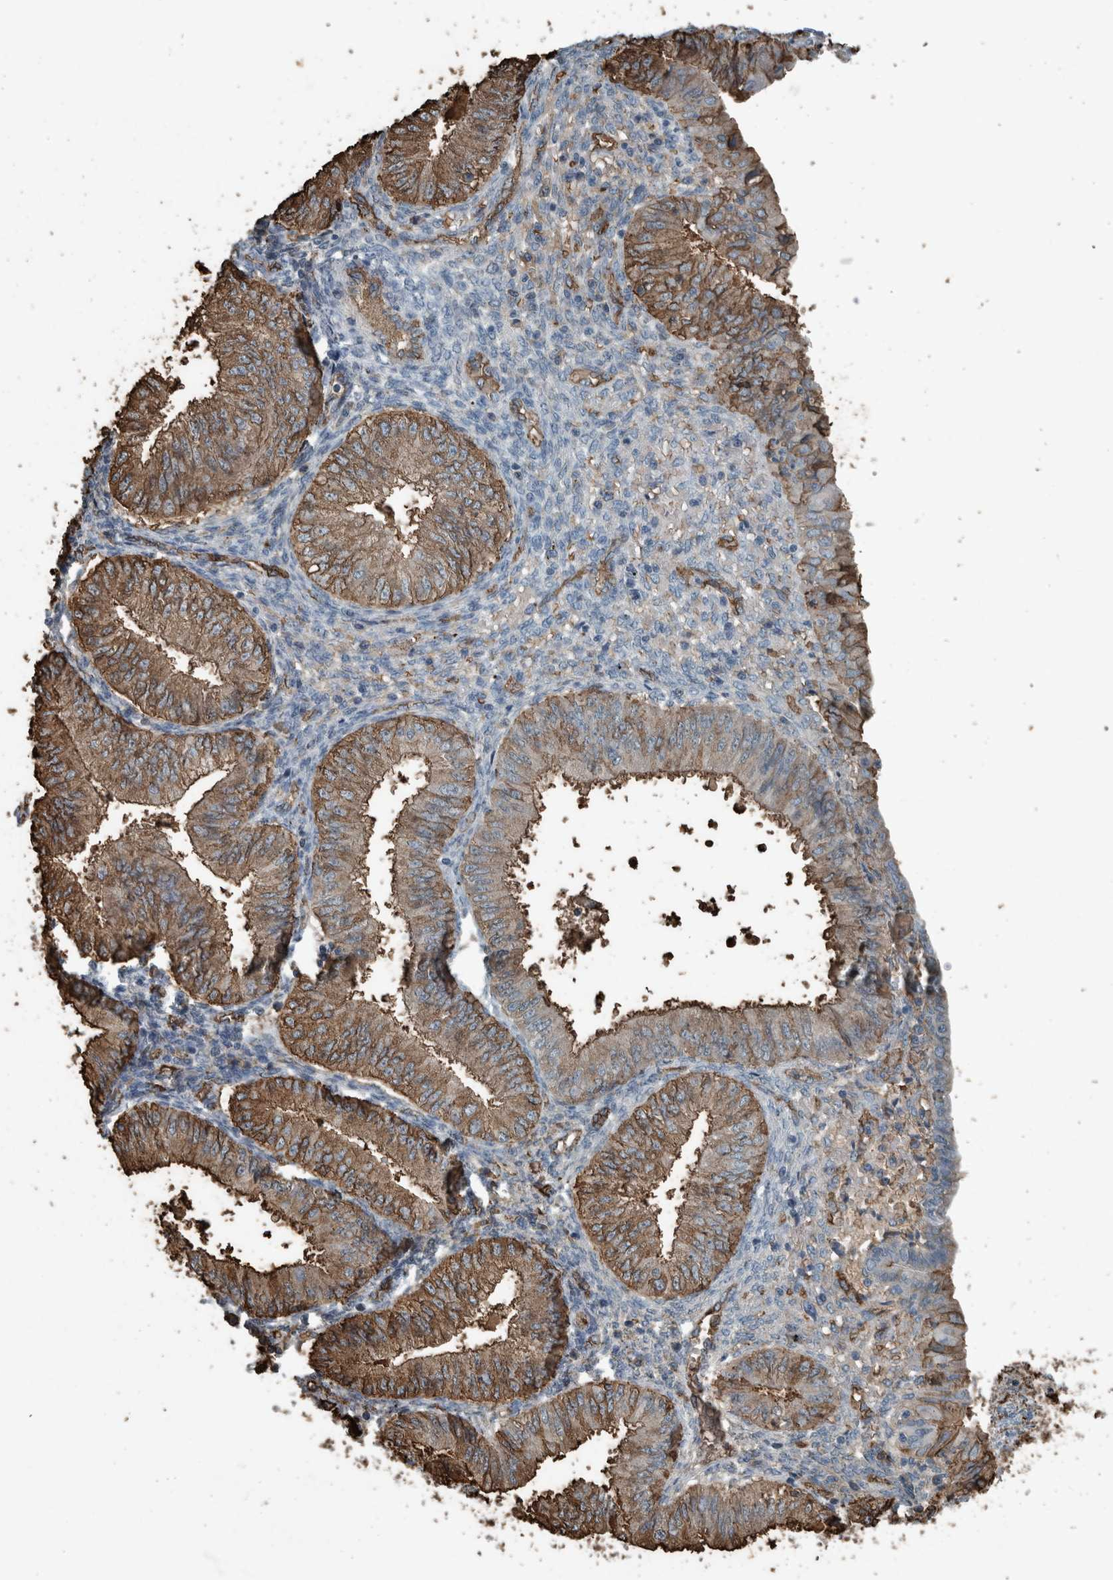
{"staining": {"intensity": "moderate", "quantity": ">75%", "location": "cytoplasmic/membranous"}, "tissue": "endometrial cancer", "cell_type": "Tumor cells", "image_type": "cancer", "snomed": [{"axis": "morphology", "description": "Normal tissue, NOS"}, {"axis": "morphology", "description": "Adenocarcinoma, NOS"}, {"axis": "topography", "description": "Endometrium"}], "caption": "Brown immunohistochemical staining in human adenocarcinoma (endometrial) displays moderate cytoplasmic/membranous staining in approximately >75% of tumor cells. The staining was performed using DAB (3,3'-diaminobenzidine) to visualize the protein expression in brown, while the nuclei were stained in blue with hematoxylin (Magnification: 20x).", "gene": "LBP", "patient": {"sex": "female", "age": 53}}